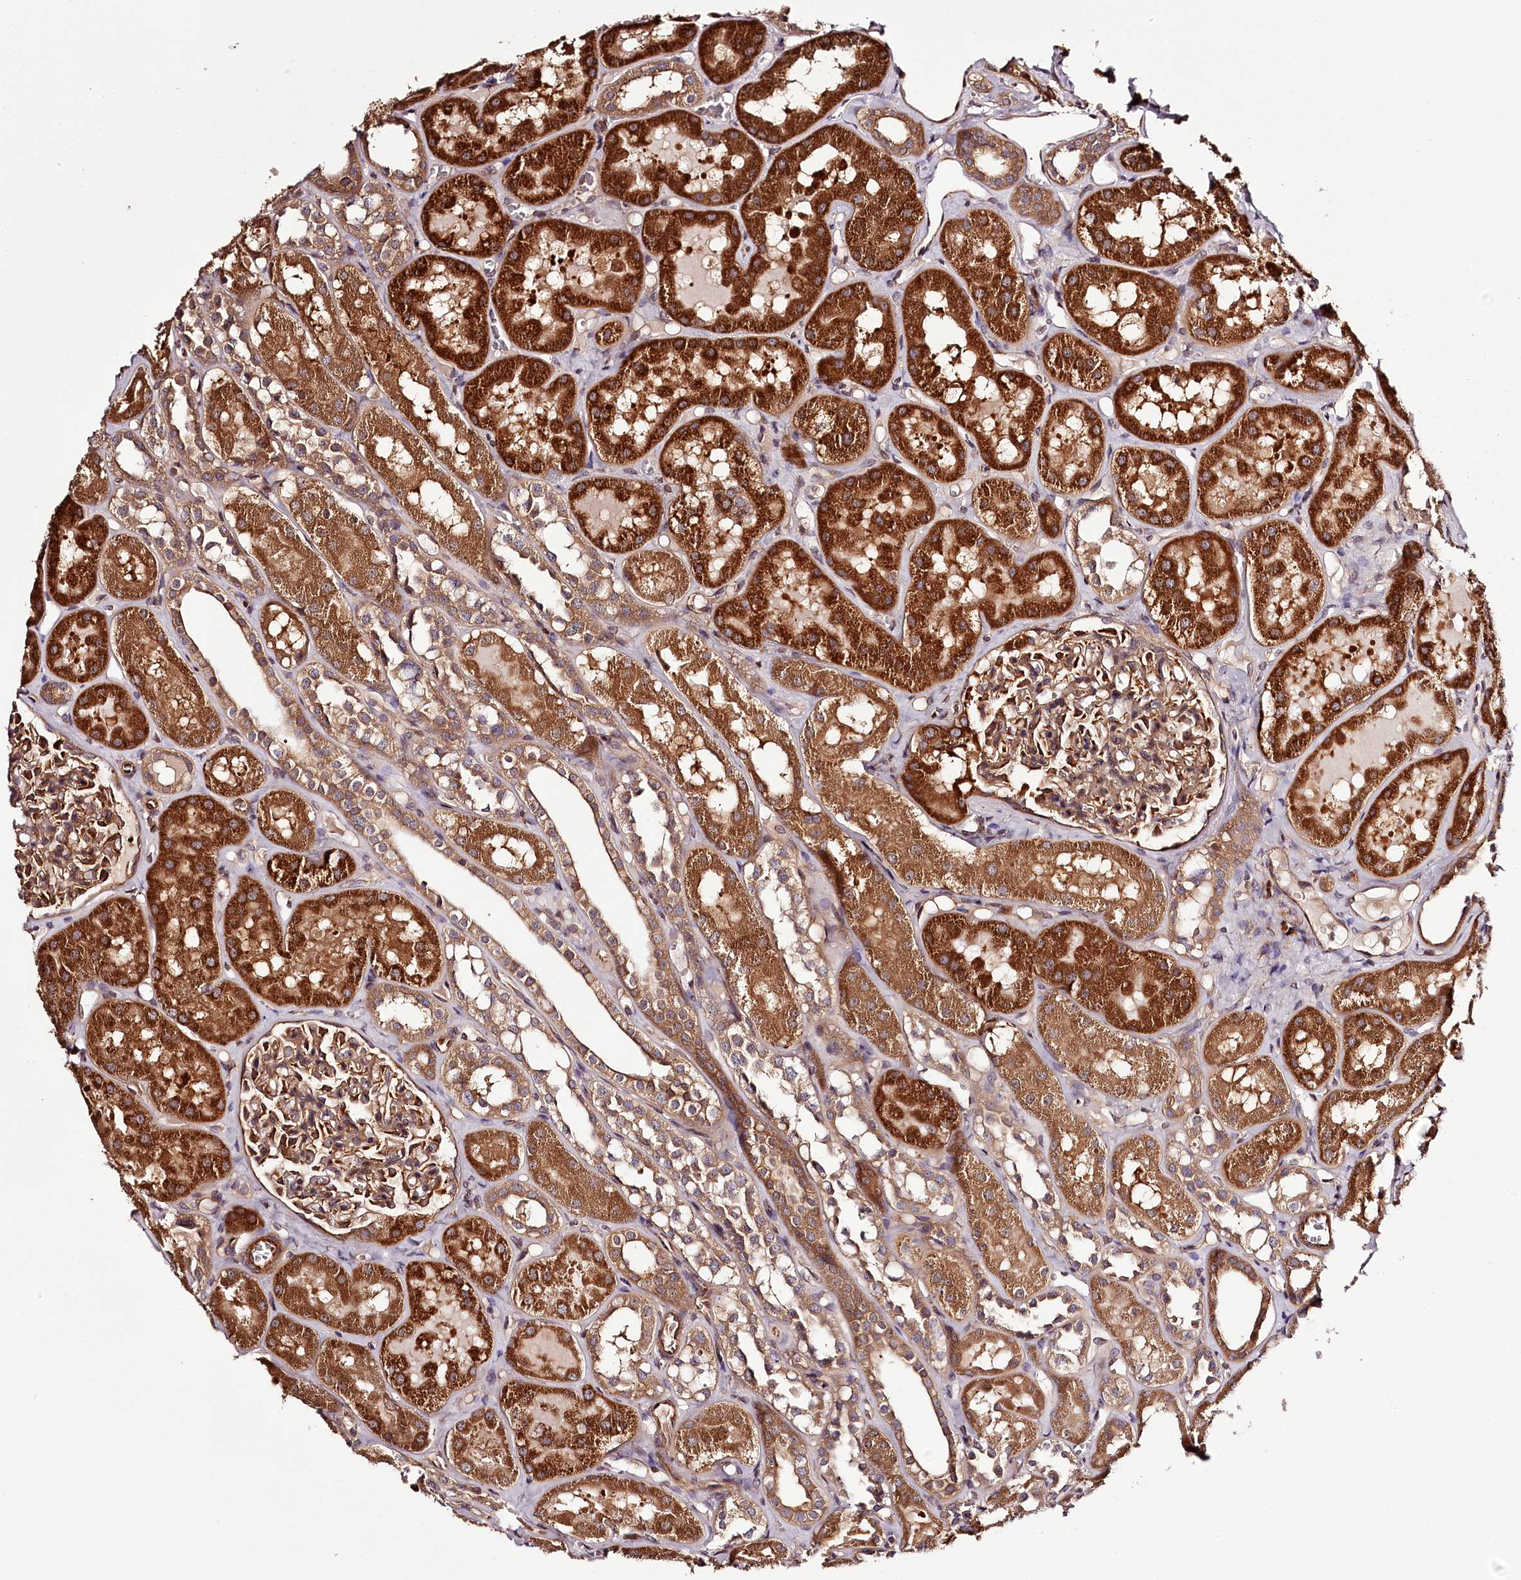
{"staining": {"intensity": "moderate", "quantity": ">75%", "location": "cytoplasmic/membranous"}, "tissue": "kidney", "cell_type": "Cells in glomeruli", "image_type": "normal", "snomed": [{"axis": "morphology", "description": "Normal tissue, NOS"}, {"axis": "topography", "description": "Kidney"}], "caption": "IHC image of normal kidney: kidney stained using immunohistochemistry (IHC) exhibits medium levels of moderate protein expression localized specifically in the cytoplasmic/membranous of cells in glomeruli, appearing as a cytoplasmic/membranous brown color.", "gene": "TARS1", "patient": {"sex": "male", "age": 16}}